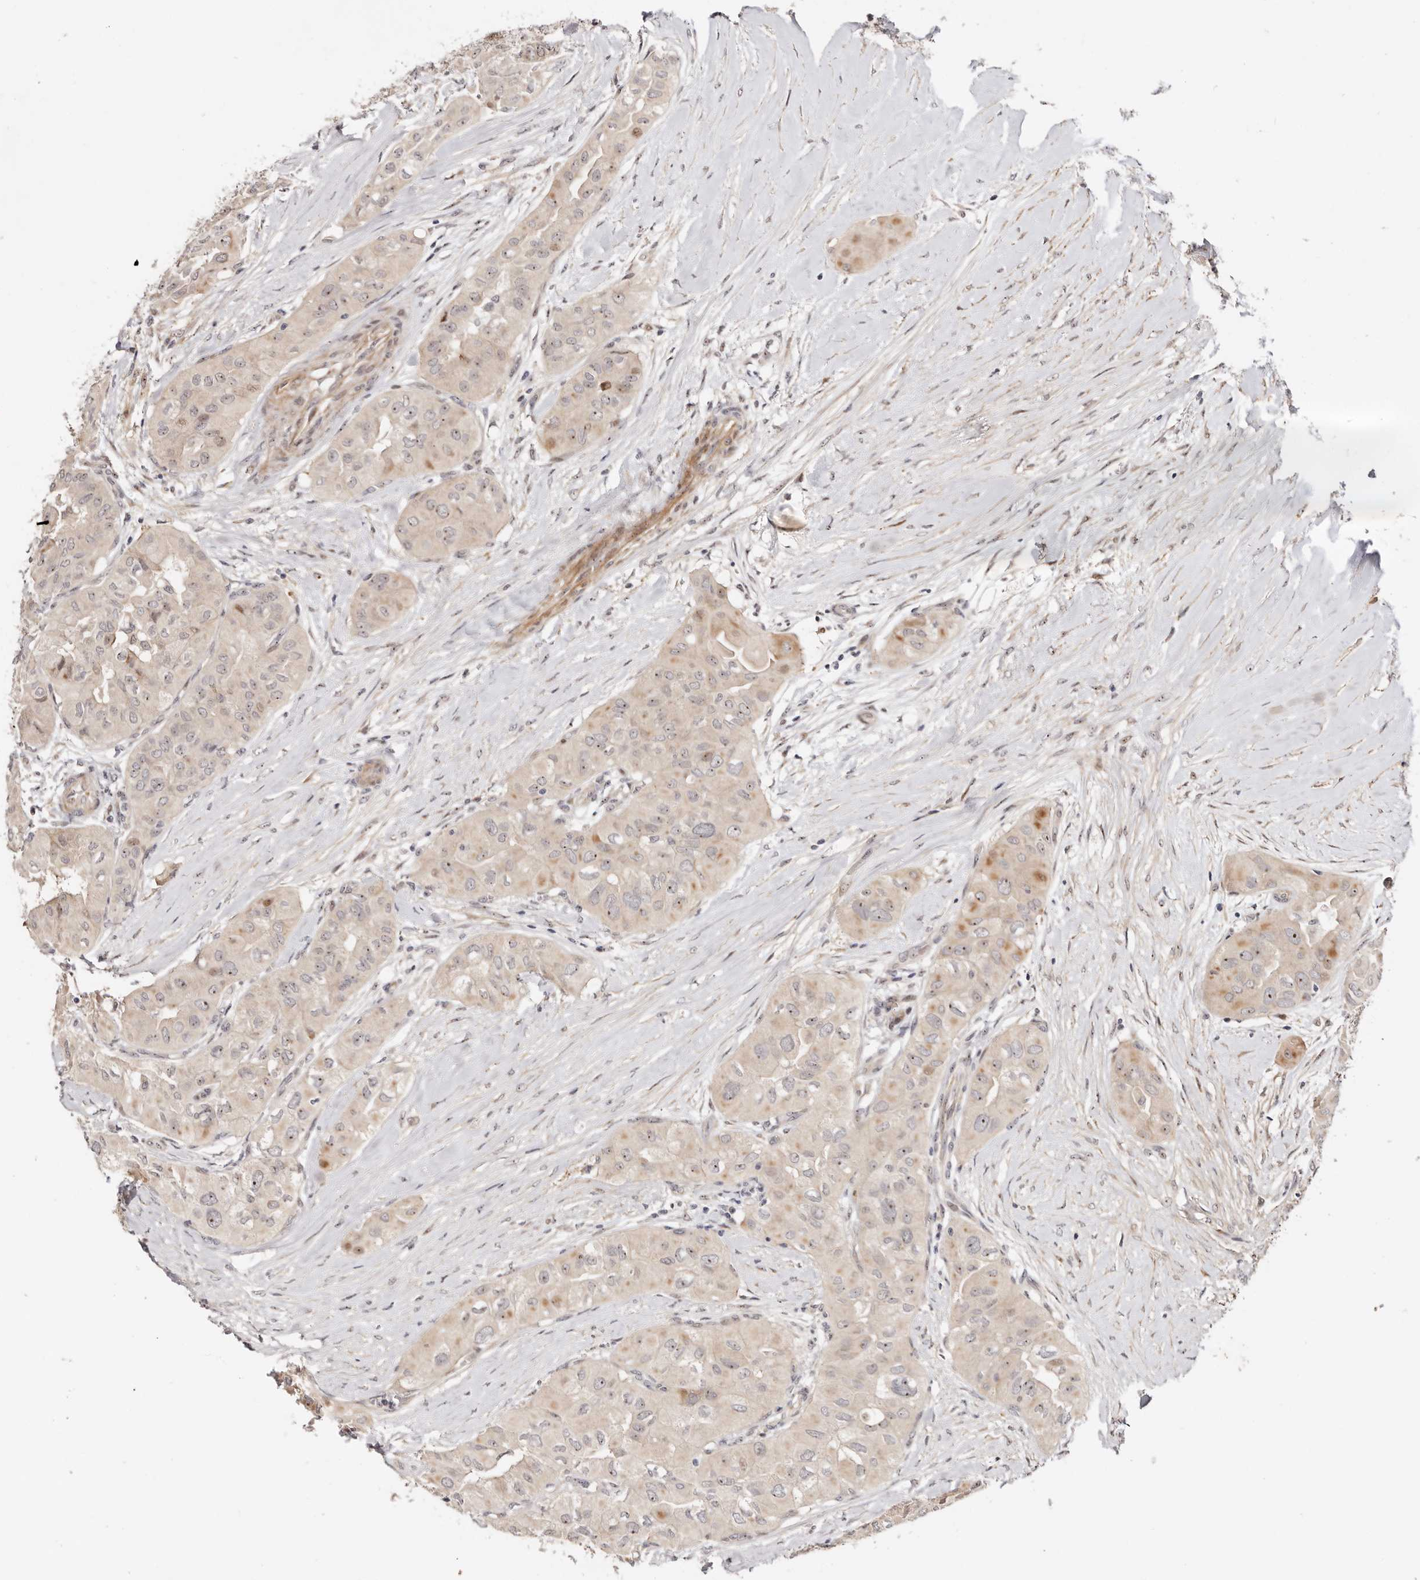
{"staining": {"intensity": "weak", "quantity": "<25%", "location": "cytoplasmic/membranous,nuclear"}, "tissue": "thyroid cancer", "cell_type": "Tumor cells", "image_type": "cancer", "snomed": [{"axis": "morphology", "description": "Papillary adenocarcinoma, NOS"}, {"axis": "topography", "description": "Thyroid gland"}], "caption": "Papillary adenocarcinoma (thyroid) was stained to show a protein in brown. There is no significant expression in tumor cells.", "gene": "ODF2L", "patient": {"sex": "female", "age": 59}}